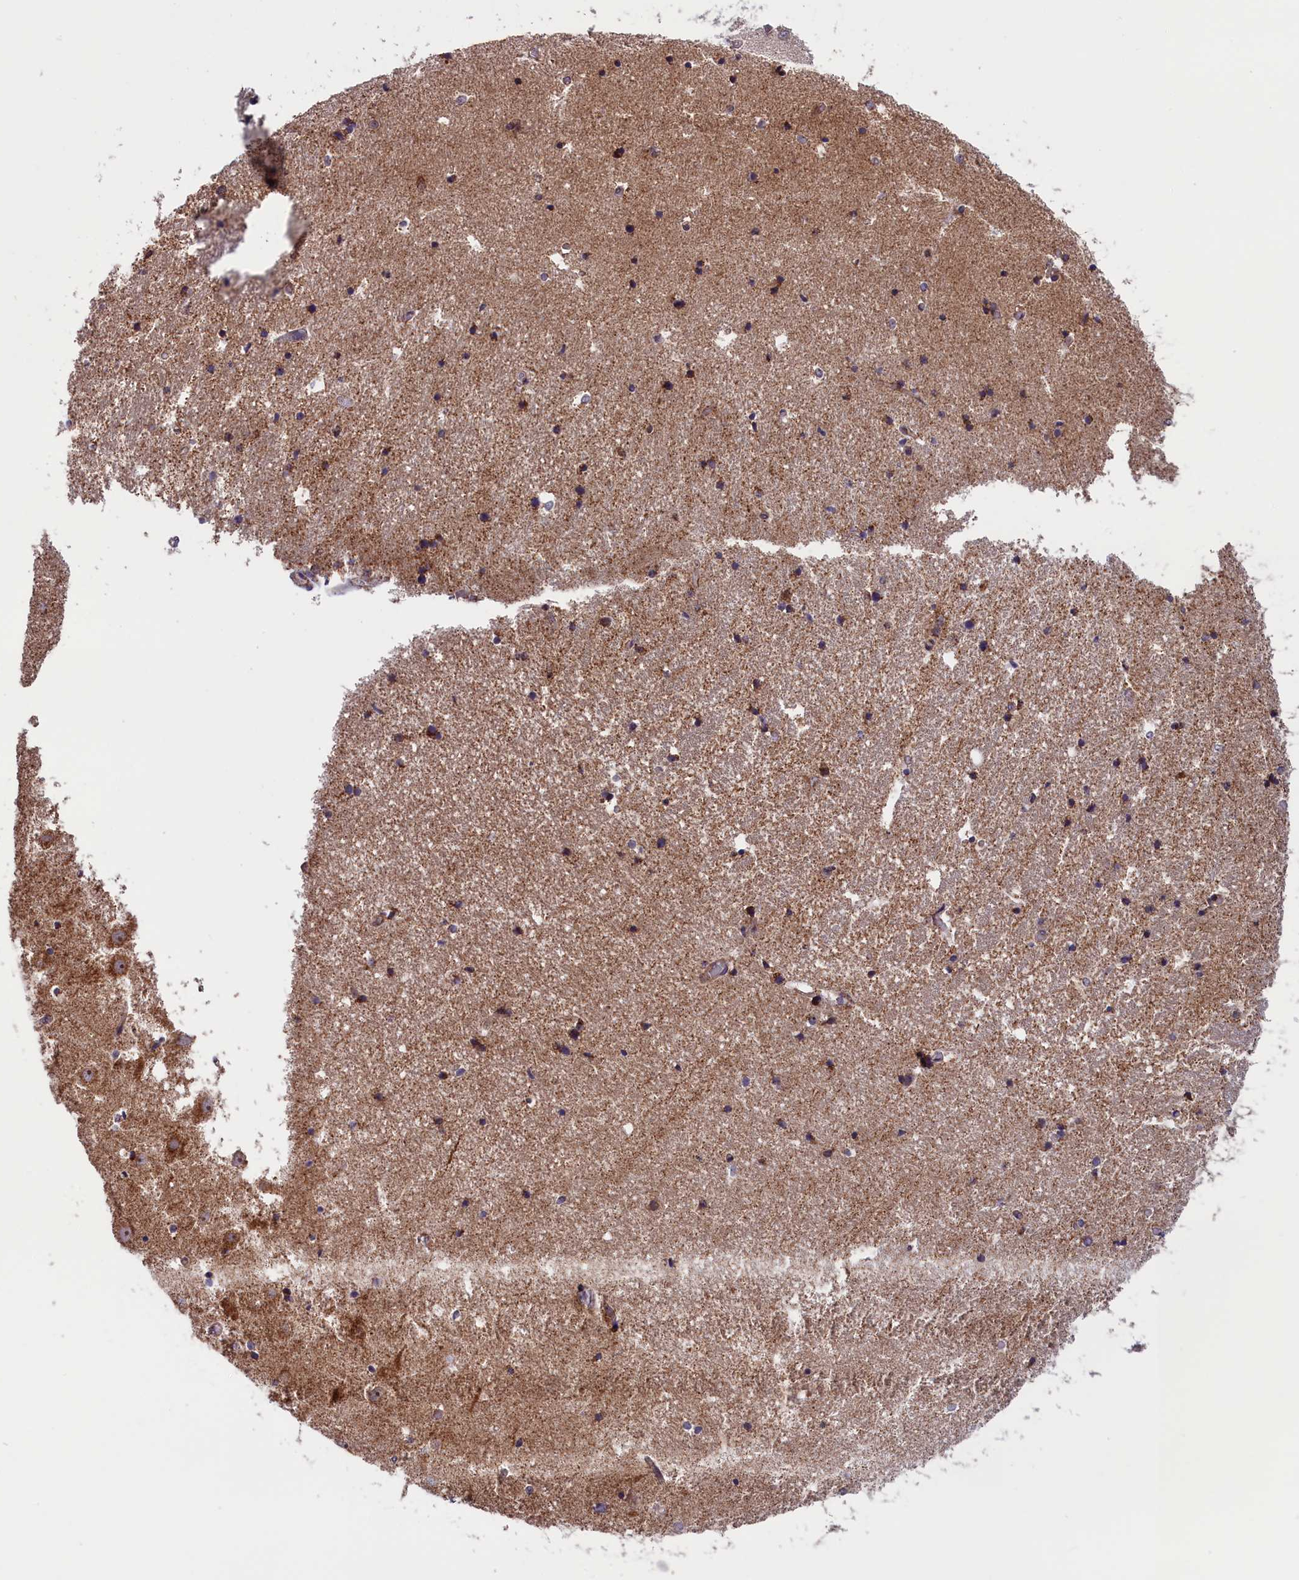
{"staining": {"intensity": "moderate", "quantity": "<25%", "location": "cytoplasmic/membranous"}, "tissue": "hippocampus", "cell_type": "Glial cells", "image_type": "normal", "snomed": [{"axis": "morphology", "description": "Normal tissue, NOS"}, {"axis": "topography", "description": "Hippocampus"}], "caption": "This photomicrograph shows benign hippocampus stained with immunohistochemistry (IHC) to label a protein in brown. The cytoplasmic/membranous of glial cells show moderate positivity for the protein. Nuclei are counter-stained blue.", "gene": "TIMM44", "patient": {"sex": "female", "age": 52}}